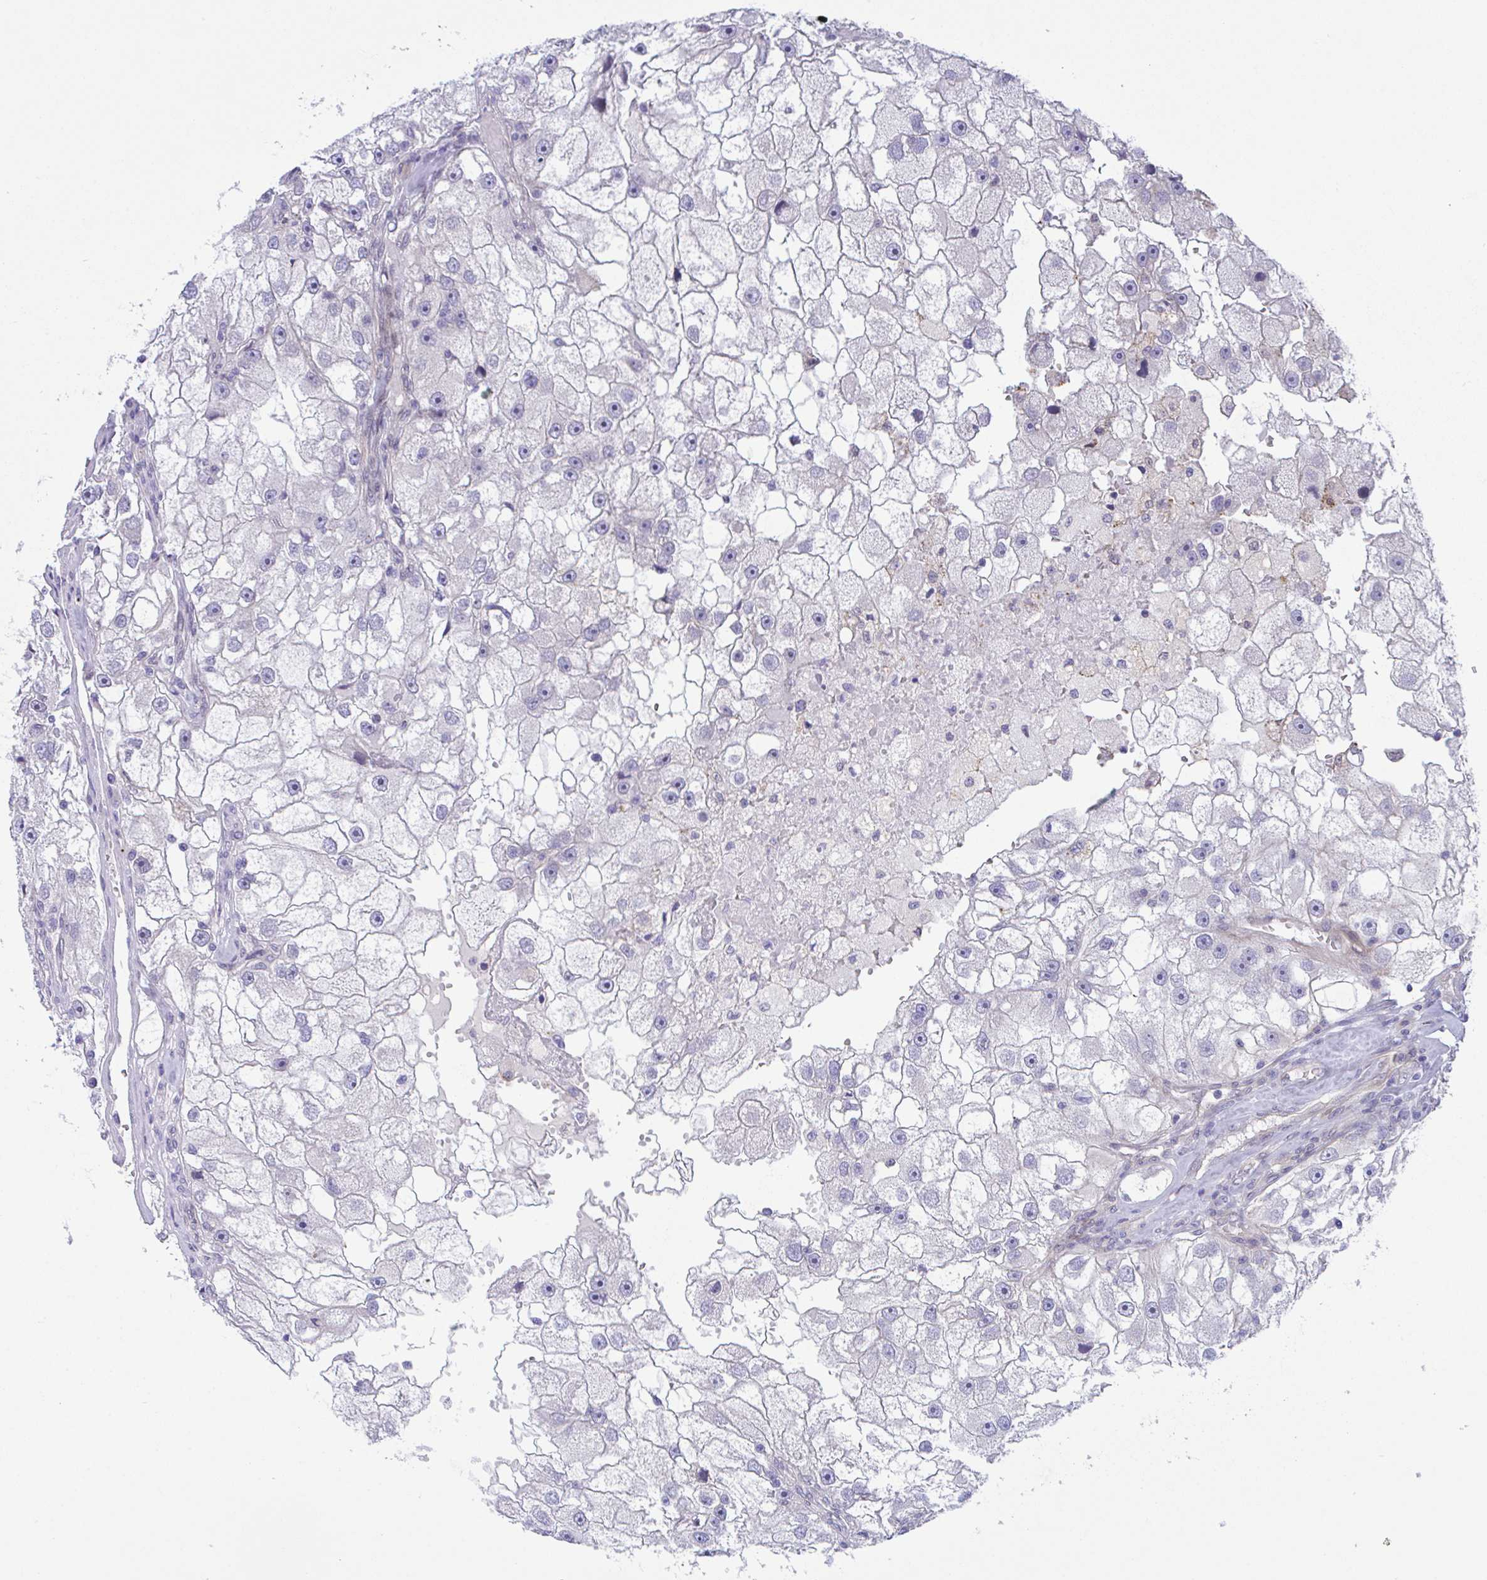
{"staining": {"intensity": "negative", "quantity": "none", "location": "none"}, "tissue": "renal cancer", "cell_type": "Tumor cells", "image_type": "cancer", "snomed": [{"axis": "morphology", "description": "Adenocarcinoma, NOS"}, {"axis": "topography", "description": "Kidney"}], "caption": "IHC of human adenocarcinoma (renal) exhibits no staining in tumor cells. The staining is performed using DAB (3,3'-diaminobenzidine) brown chromogen with nuclei counter-stained in using hematoxylin.", "gene": "ZBED3", "patient": {"sex": "male", "age": 63}}